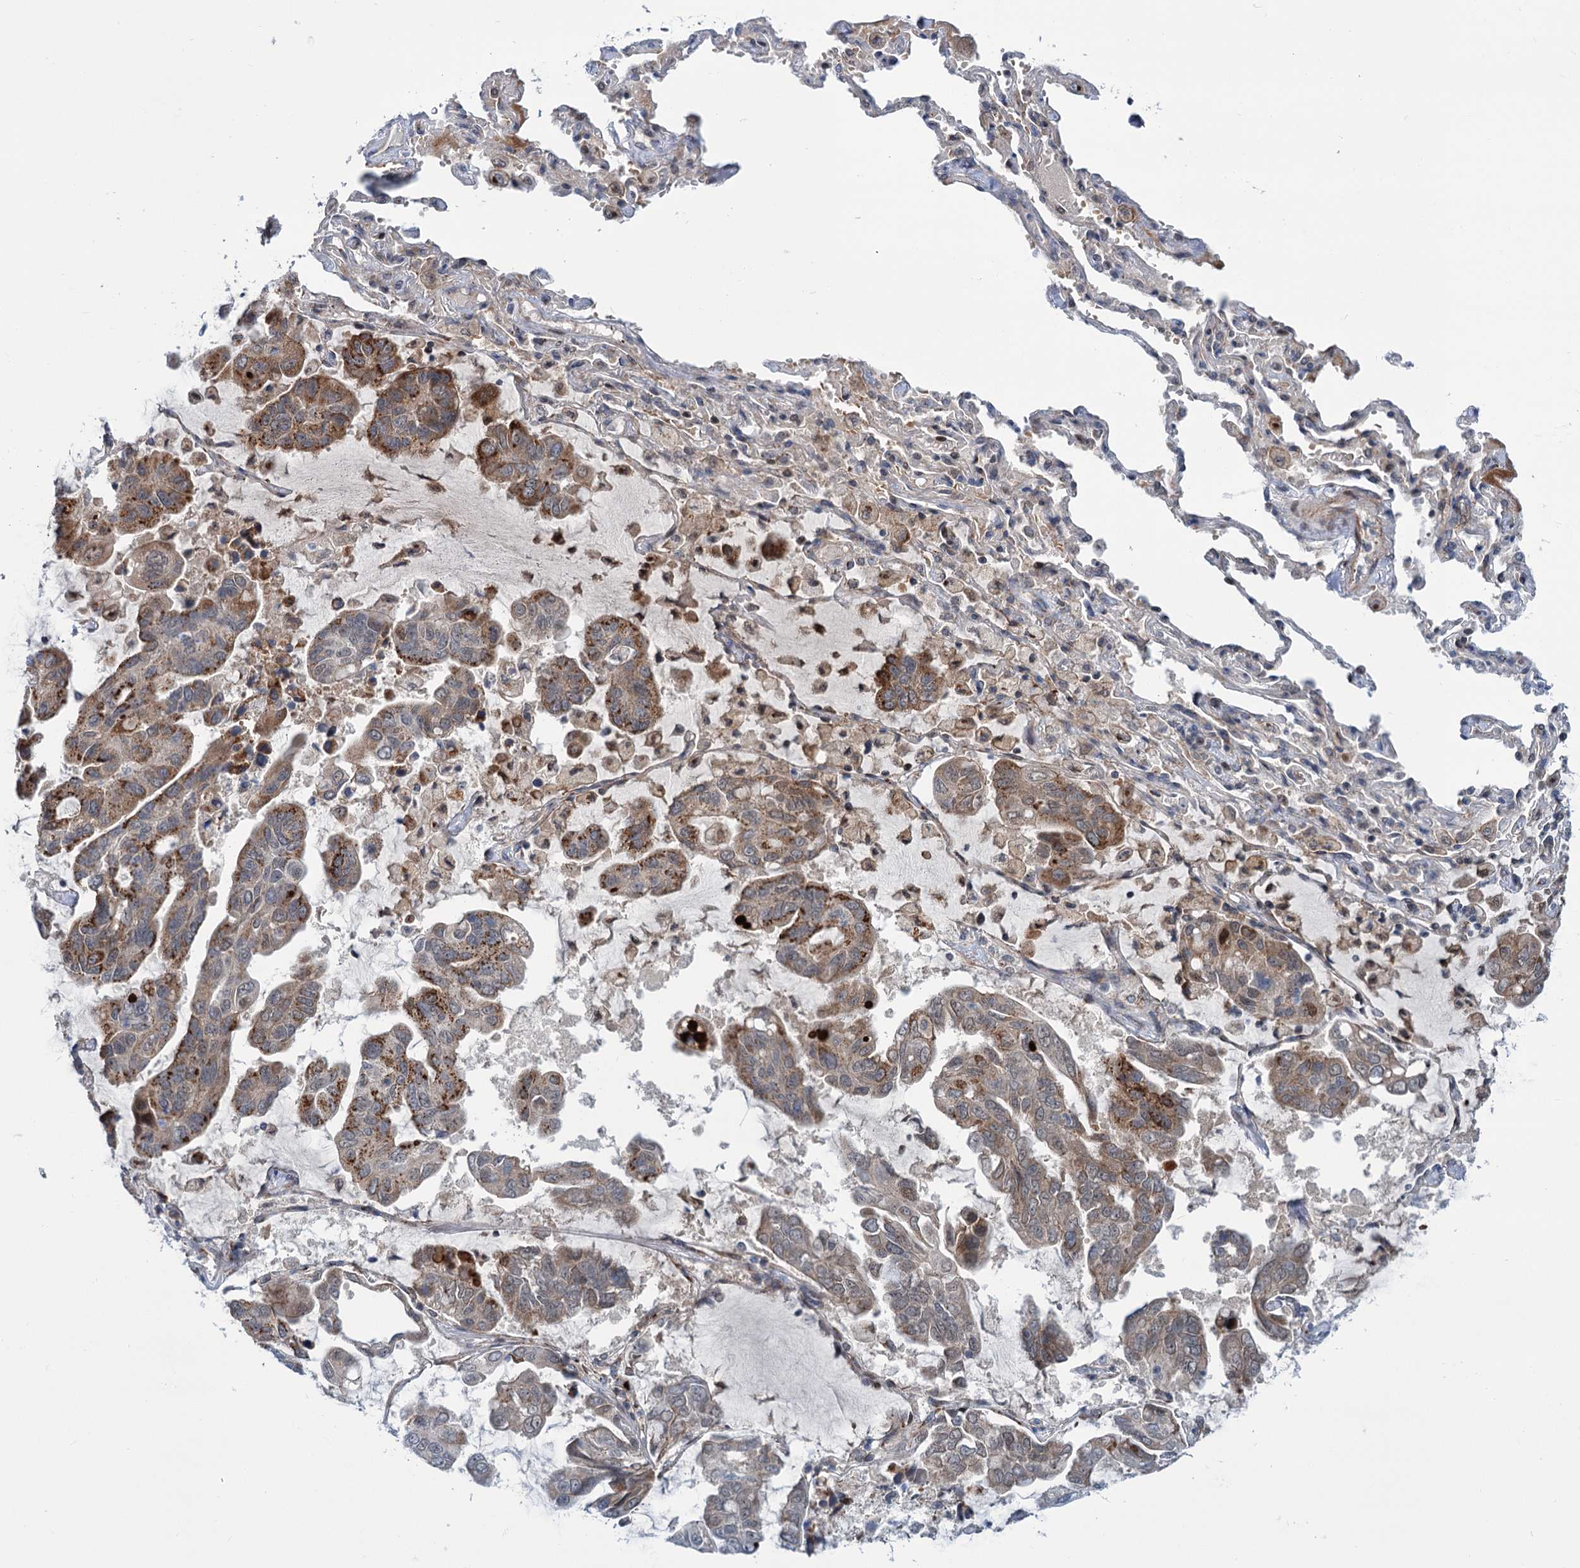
{"staining": {"intensity": "strong", "quantity": "25%-75%", "location": "cytoplasmic/membranous"}, "tissue": "lung cancer", "cell_type": "Tumor cells", "image_type": "cancer", "snomed": [{"axis": "morphology", "description": "Adenocarcinoma, NOS"}, {"axis": "topography", "description": "Lung"}], "caption": "Immunohistochemical staining of human adenocarcinoma (lung) reveals high levels of strong cytoplasmic/membranous protein positivity in about 25%-75% of tumor cells.", "gene": "ELP4", "patient": {"sex": "male", "age": 64}}